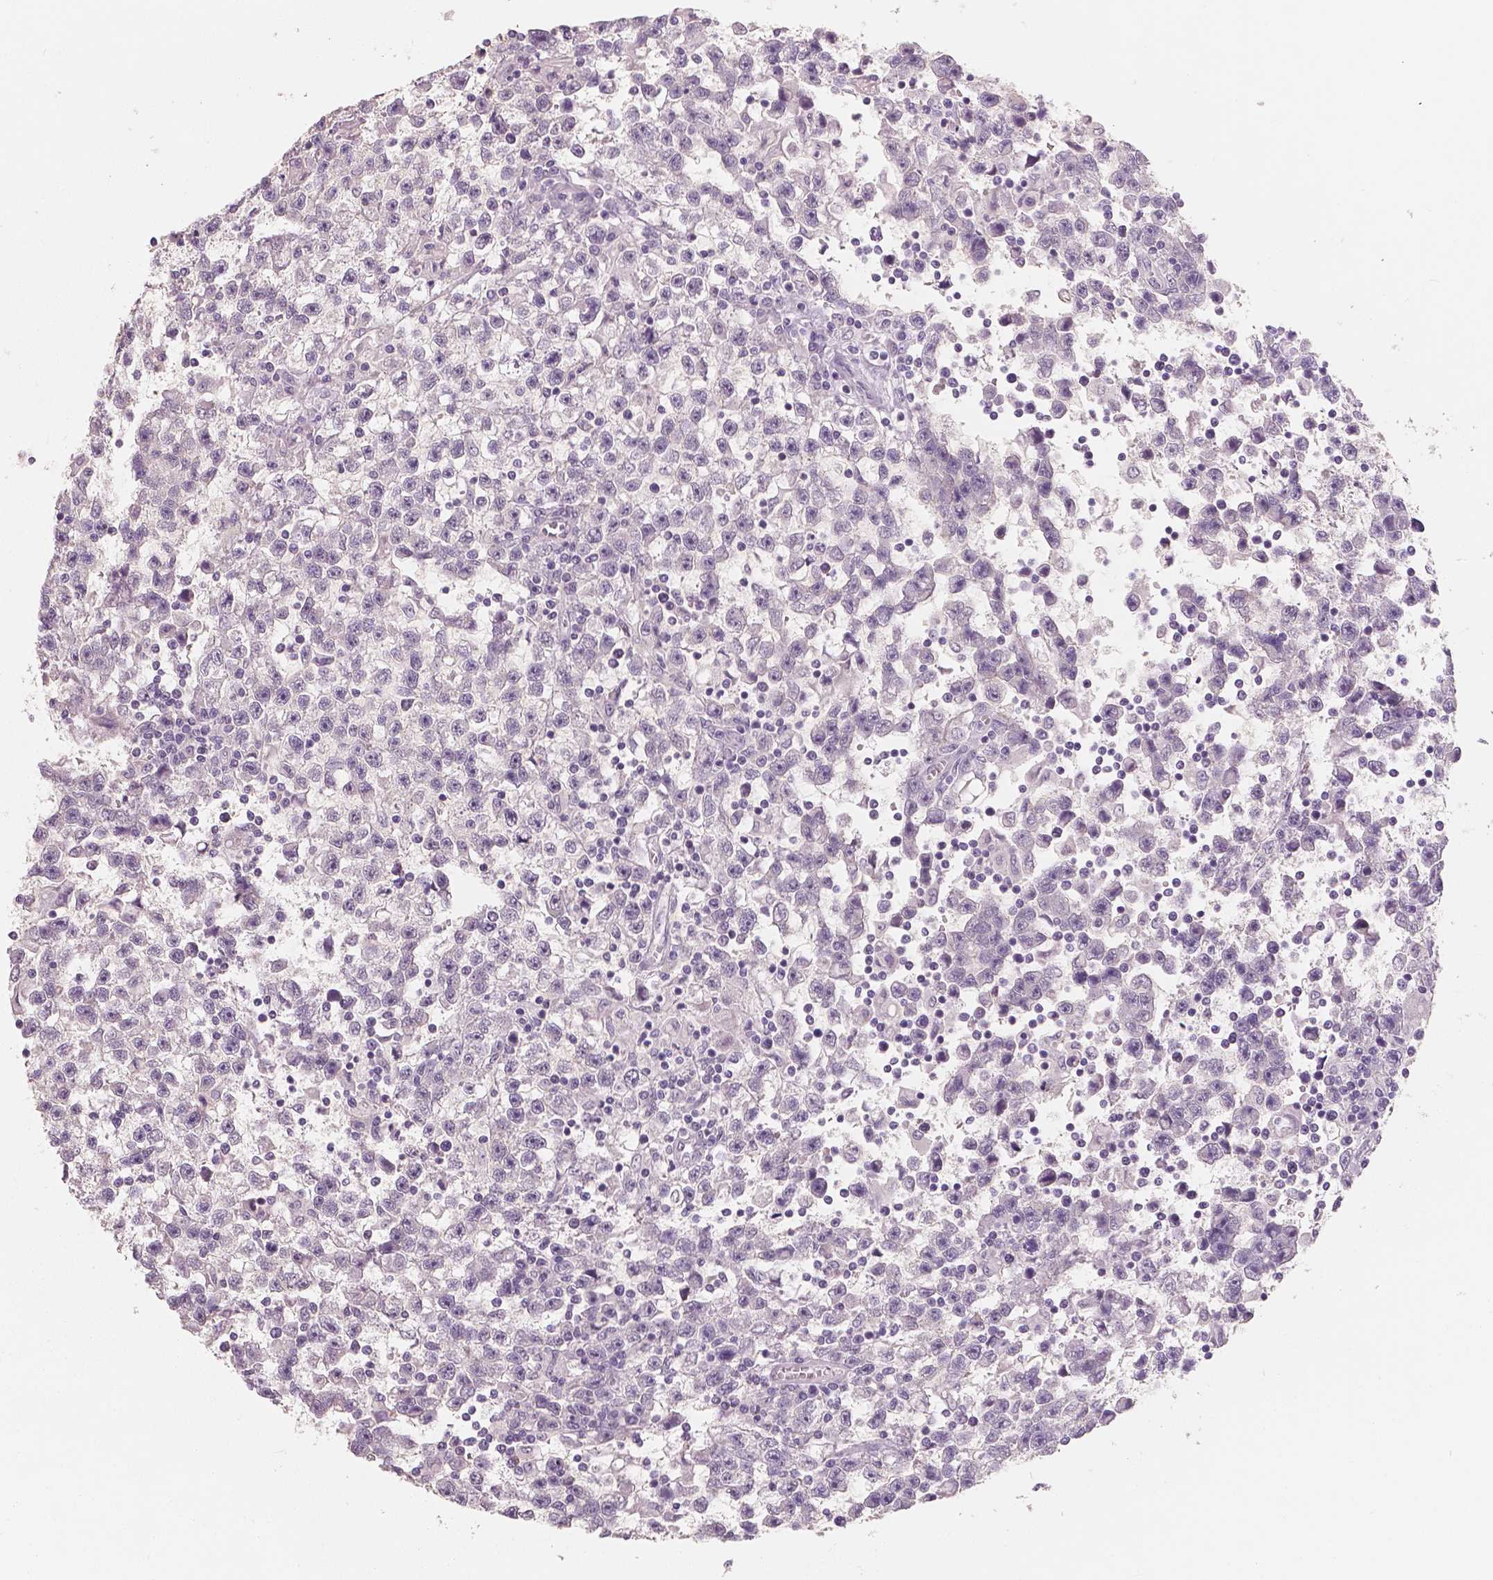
{"staining": {"intensity": "negative", "quantity": "none", "location": "none"}, "tissue": "testis cancer", "cell_type": "Tumor cells", "image_type": "cancer", "snomed": [{"axis": "morphology", "description": "Seminoma, NOS"}, {"axis": "topography", "description": "Testis"}], "caption": "This is a image of immunohistochemistry staining of testis cancer, which shows no expression in tumor cells.", "gene": "KIT", "patient": {"sex": "male", "age": 31}}